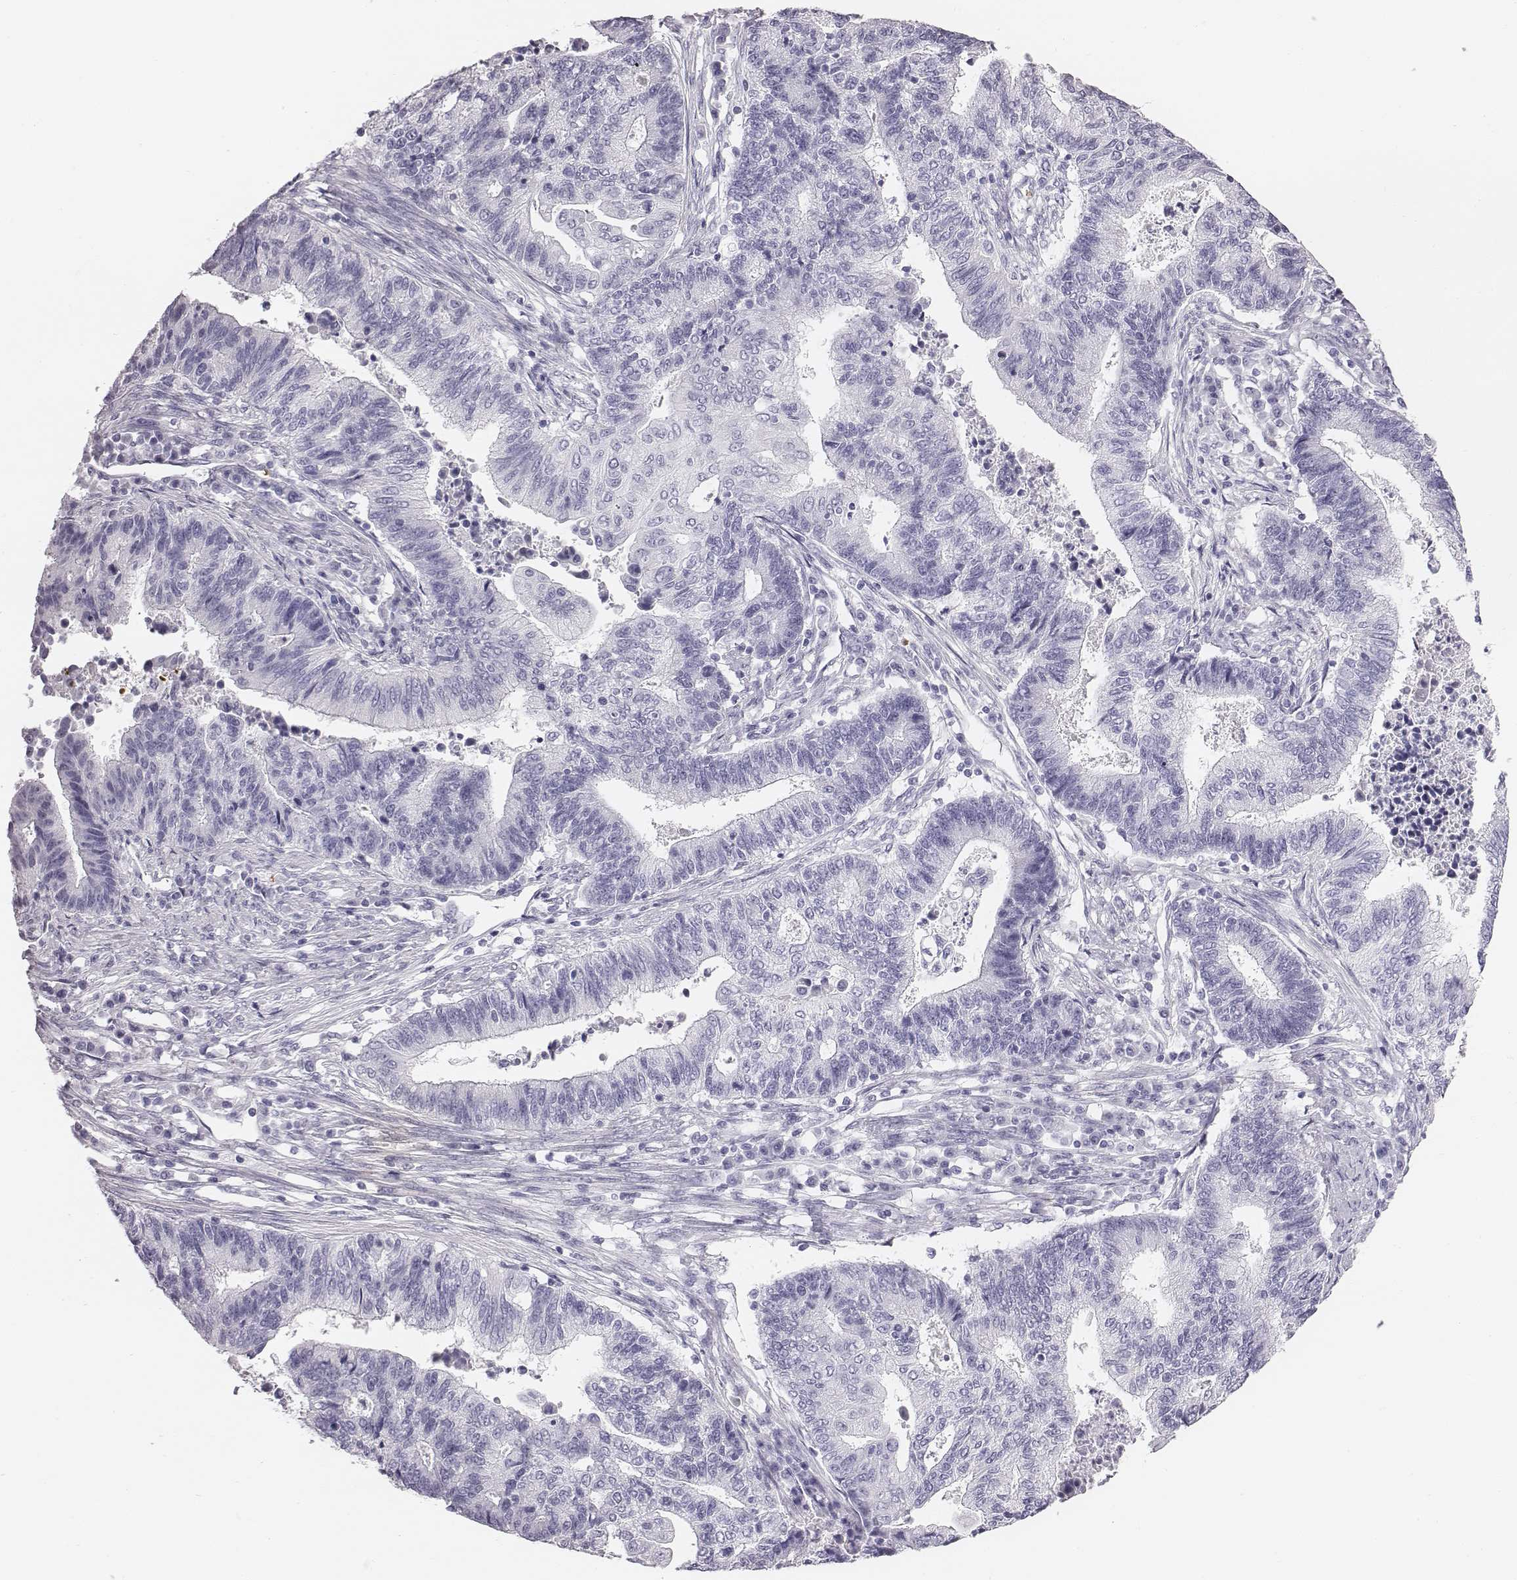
{"staining": {"intensity": "negative", "quantity": "none", "location": "none"}, "tissue": "endometrial cancer", "cell_type": "Tumor cells", "image_type": "cancer", "snomed": [{"axis": "morphology", "description": "Adenocarcinoma, NOS"}, {"axis": "topography", "description": "Uterus"}, {"axis": "topography", "description": "Endometrium"}], "caption": "Tumor cells show no significant positivity in adenocarcinoma (endometrial).", "gene": "HBZ", "patient": {"sex": "female", "age": 54}}